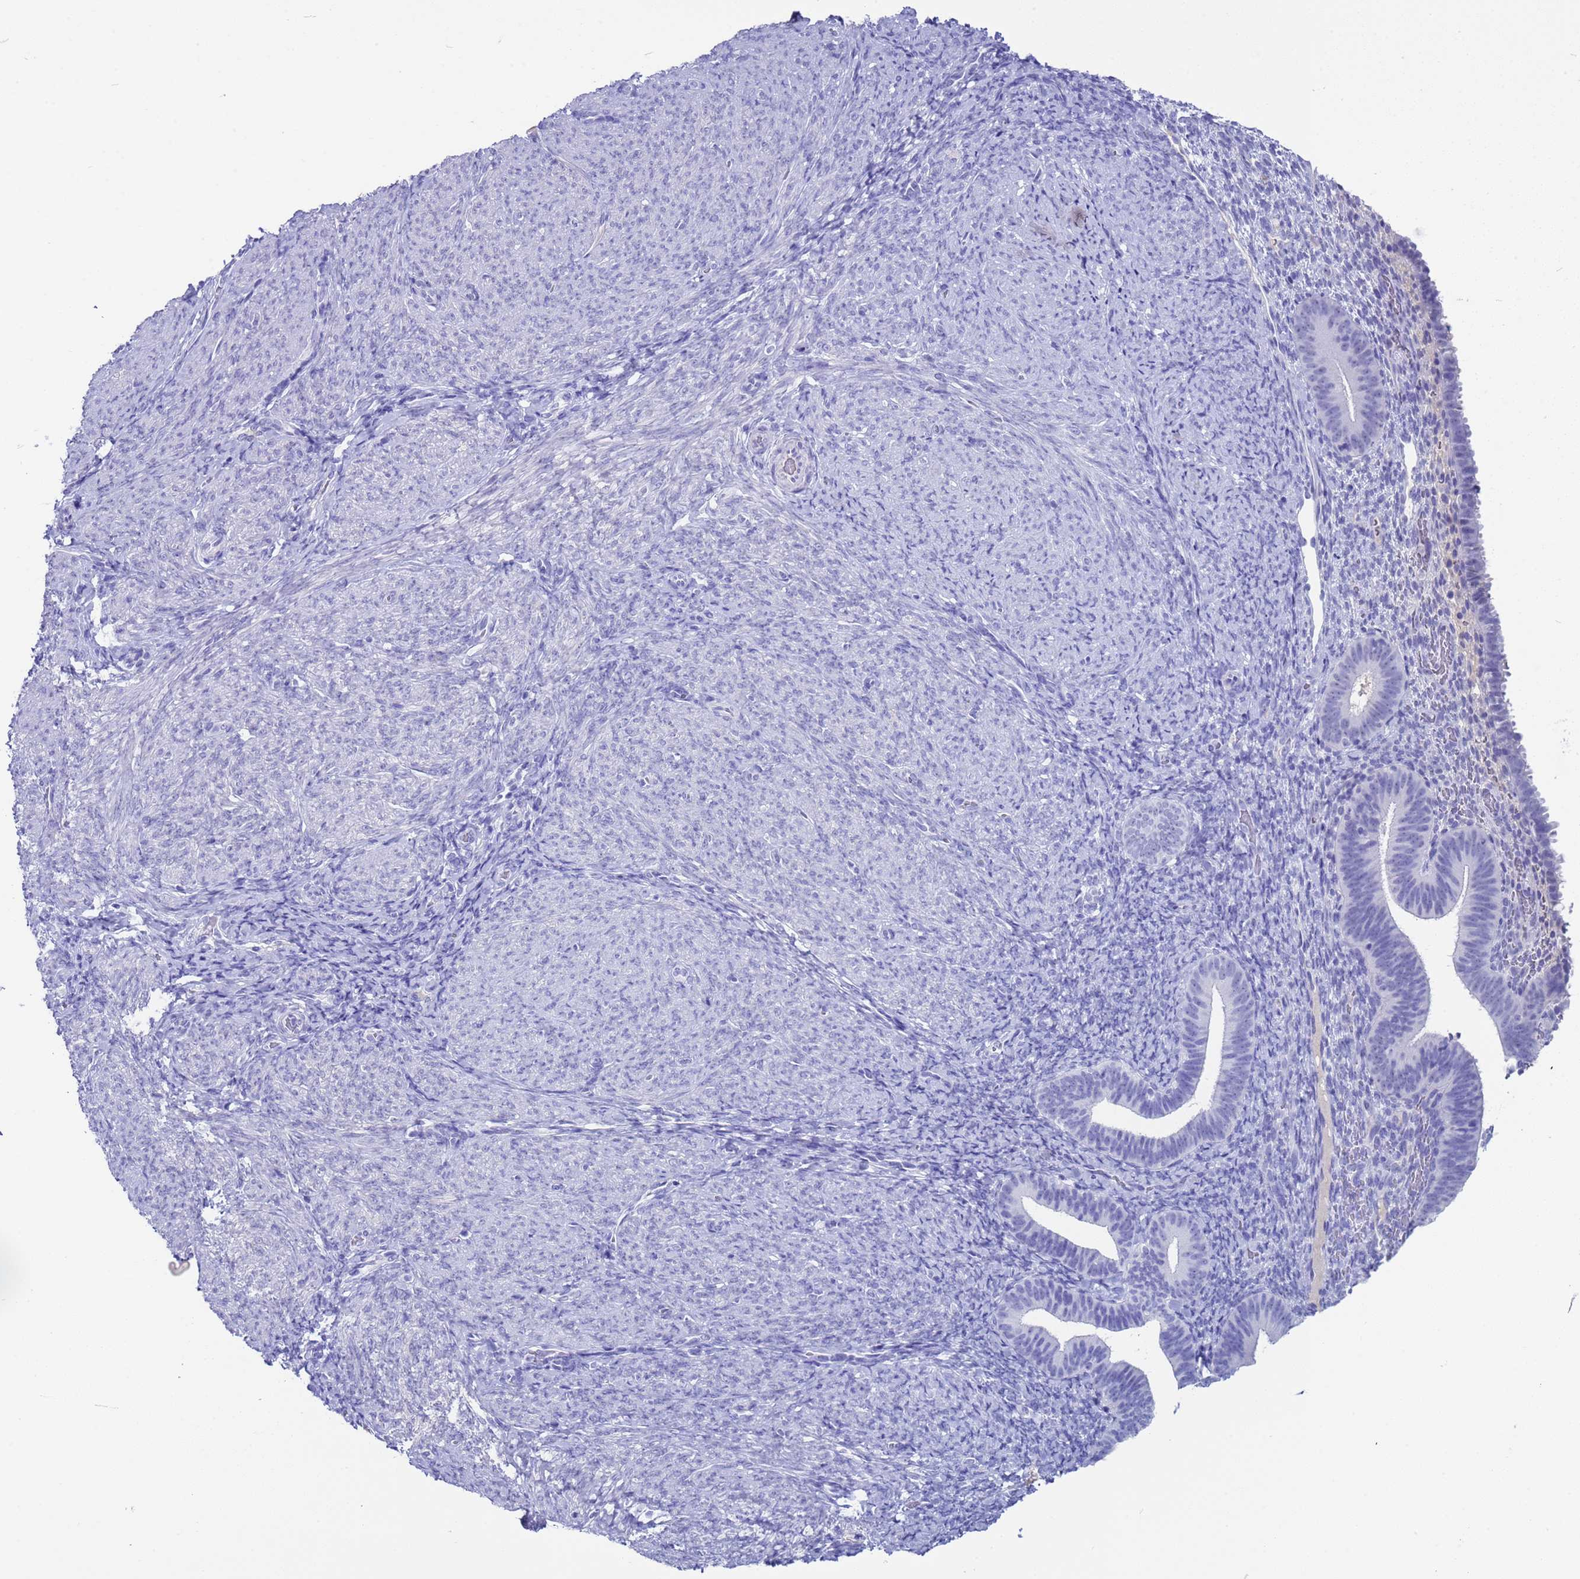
{"staining": {"intensity": "negative", "quantity": "none", "location": "none"}, "tissue": "endometrium", "cell_type": "Cells in endometrial stroma", "image_type": "normal", "snomed": [{"axis": "morphology", "description": "Normal tissue, NOS"}, {"axis": "topography", "description": "Endometrium"}], "caption": "The image exhibits no significant expression in cells in endometrial stroma of endometrium. Brightfield microscopy of IHC stained with DAB (brown) and hematoxylin (blue), captured at high magnification.", "gene": "CKM", "patient": {"sex": "female", "age": 65}}